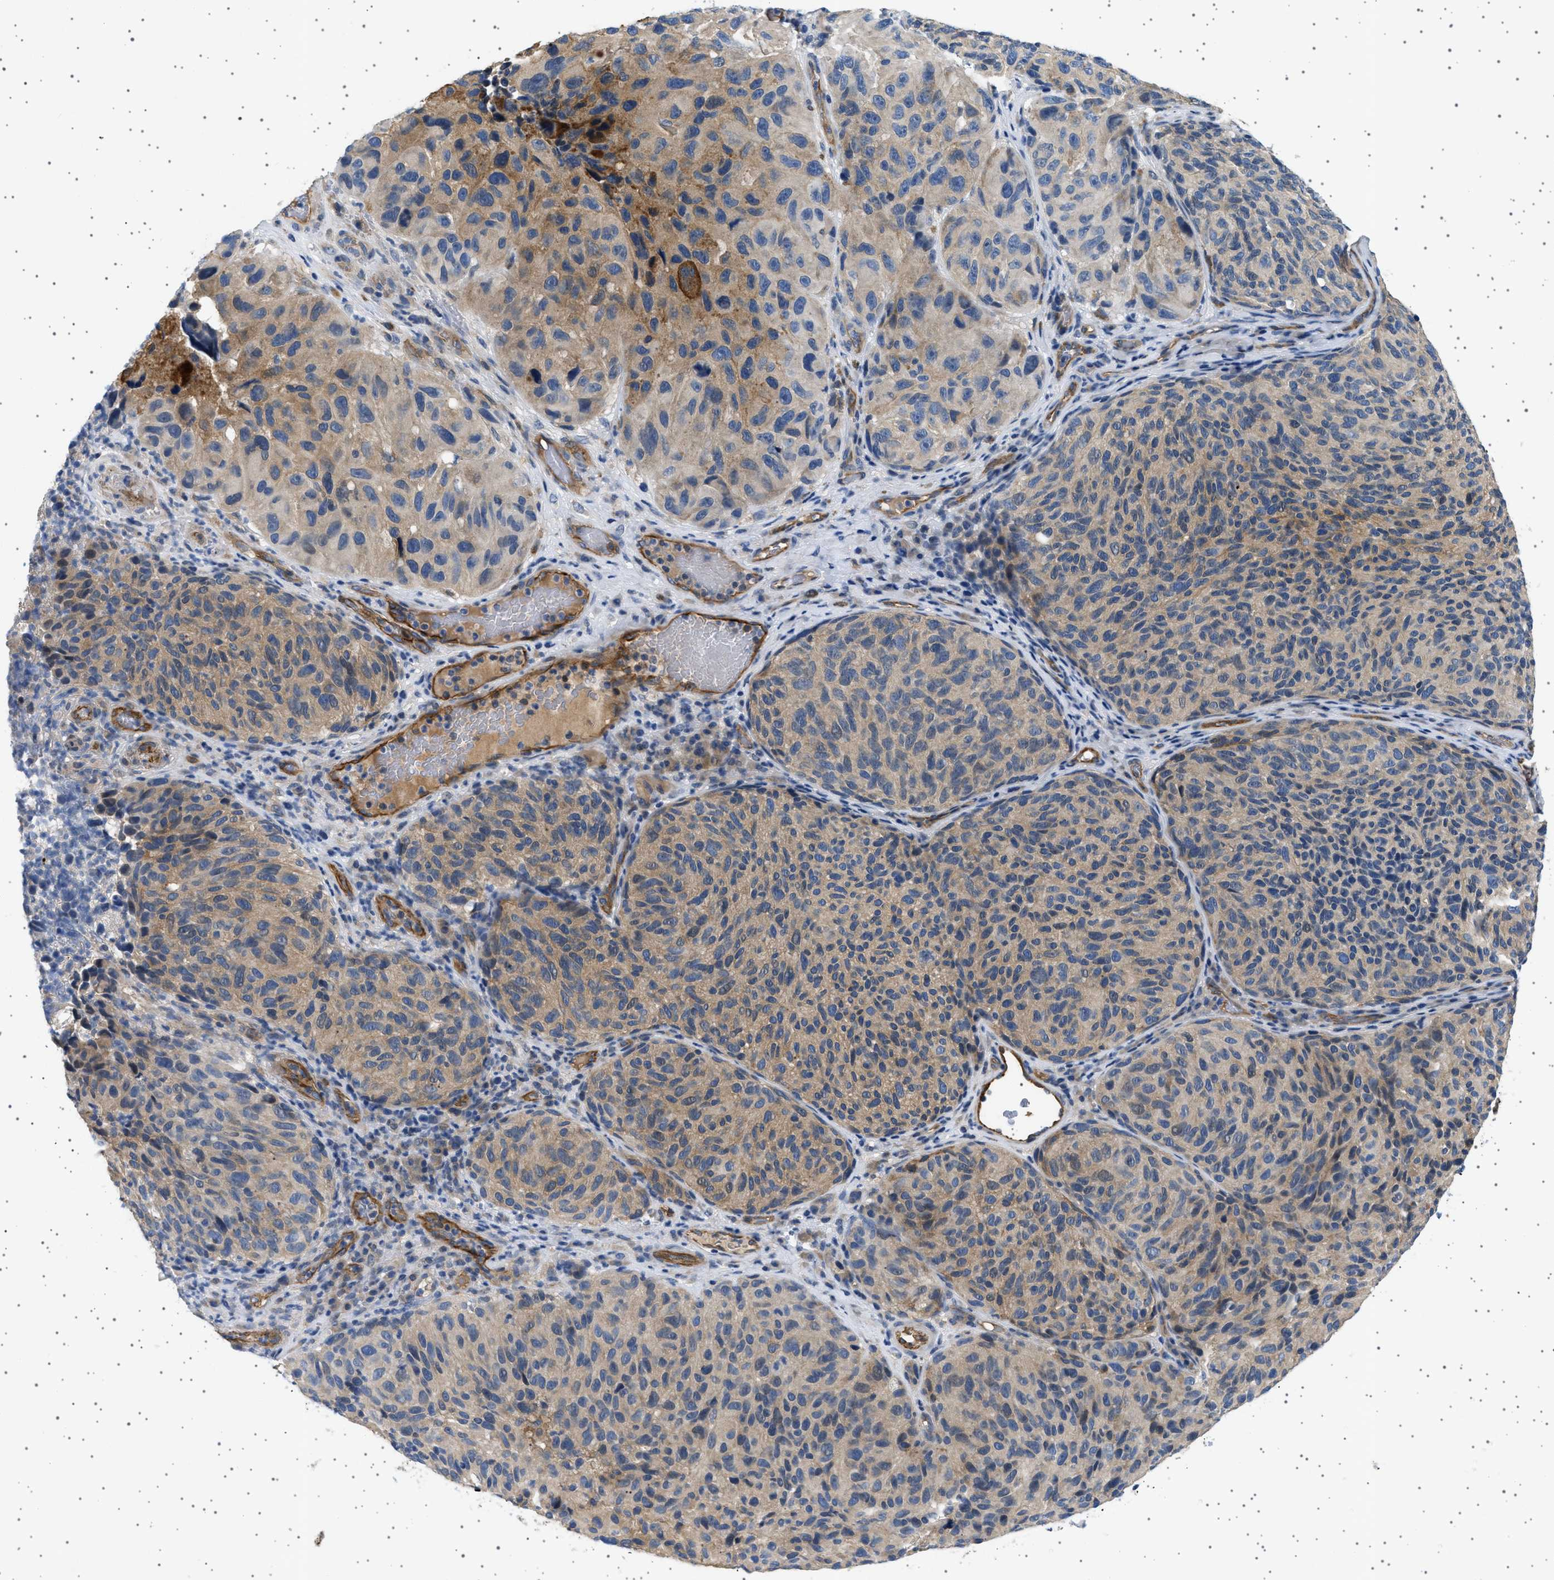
{"staining": {"intensity": "moderate", "quantity": ">75%", "location": "cytoplasmic/membranous"}, "tissue": "melanoma", "cell_type": "Tumor cells", "image_type": "cancer", "snomed": [{"axis": "morphology", "description": "Malignant melanoma, NOS"}, {"axis": "topography", "description": "Skin"}], "caption": "The micrograph shows staining of malignant melanoma, revealing moderate cytoplasmic/membranous protein staining (brown color) within tumor cells. The protein of interest is shown in brown color, while the nuclei are stained blue.", "gene": "PLPP6", "patient": {"sex": "female", "age": 73}}